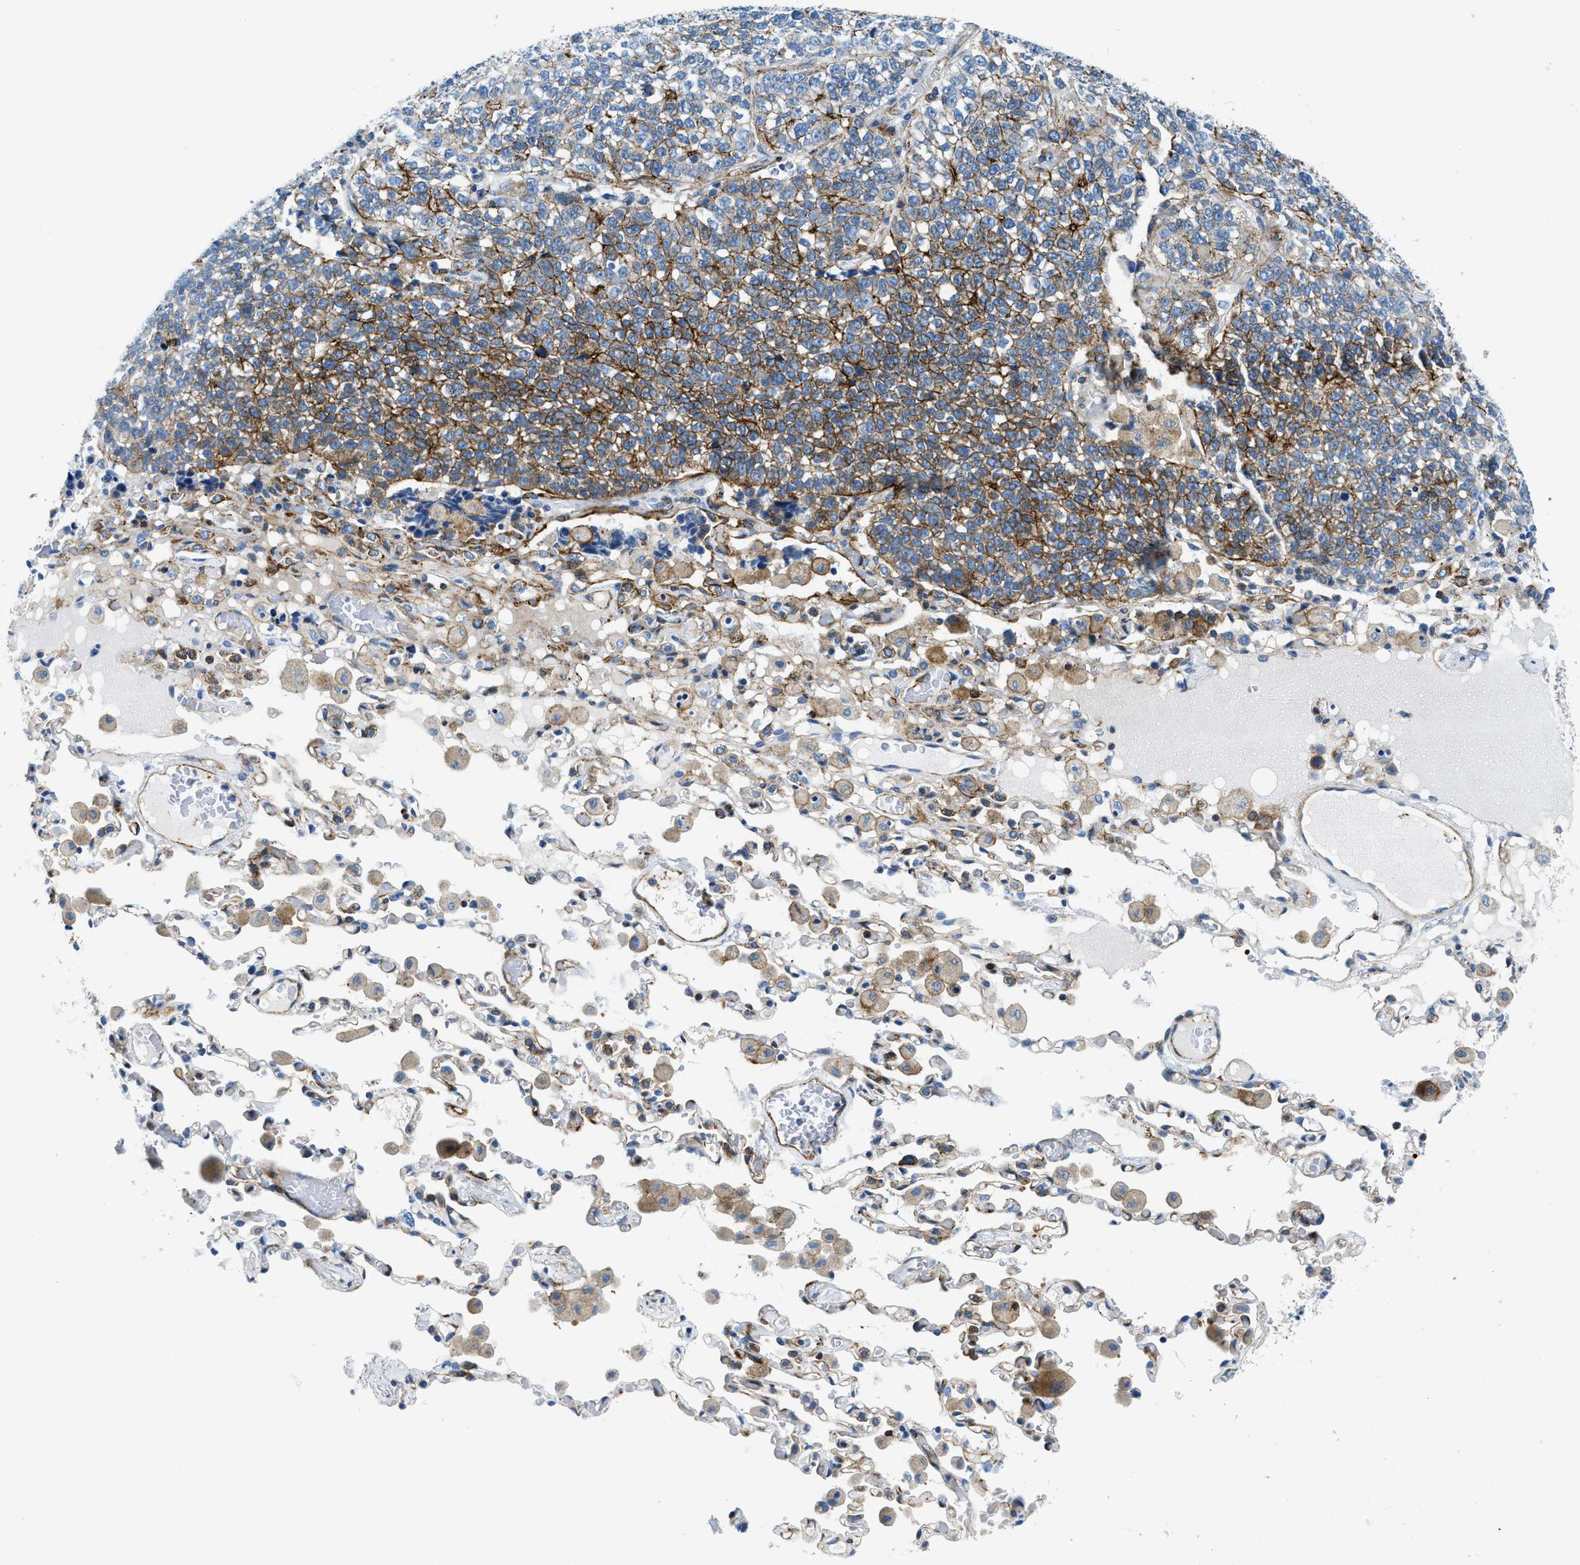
{"staining": {"intensity": "moderate", "quantity": "25%-75%", "location": "cytoplasmic/membranous"}, "tissue": "lung cancer", "cell_type": "Tumor cells", "image_type": "cancer", "snomed": [{"axis": "morphology", "description": "Adenocarcinoma, NOS"}, {"axis": "topography", "description": "Lung"}], "caption": "Immunohistochemistry (IHC) (DAB (3,3'-diaminobenzidine)) staining of human lung cancer (adenocarcinoma) reveals moderate cytoplasmic/membranous protein expression in about 25%-75% of tumor cells.", "gene": "CUTA", "patient": {"sex": "male", "age": 49}}